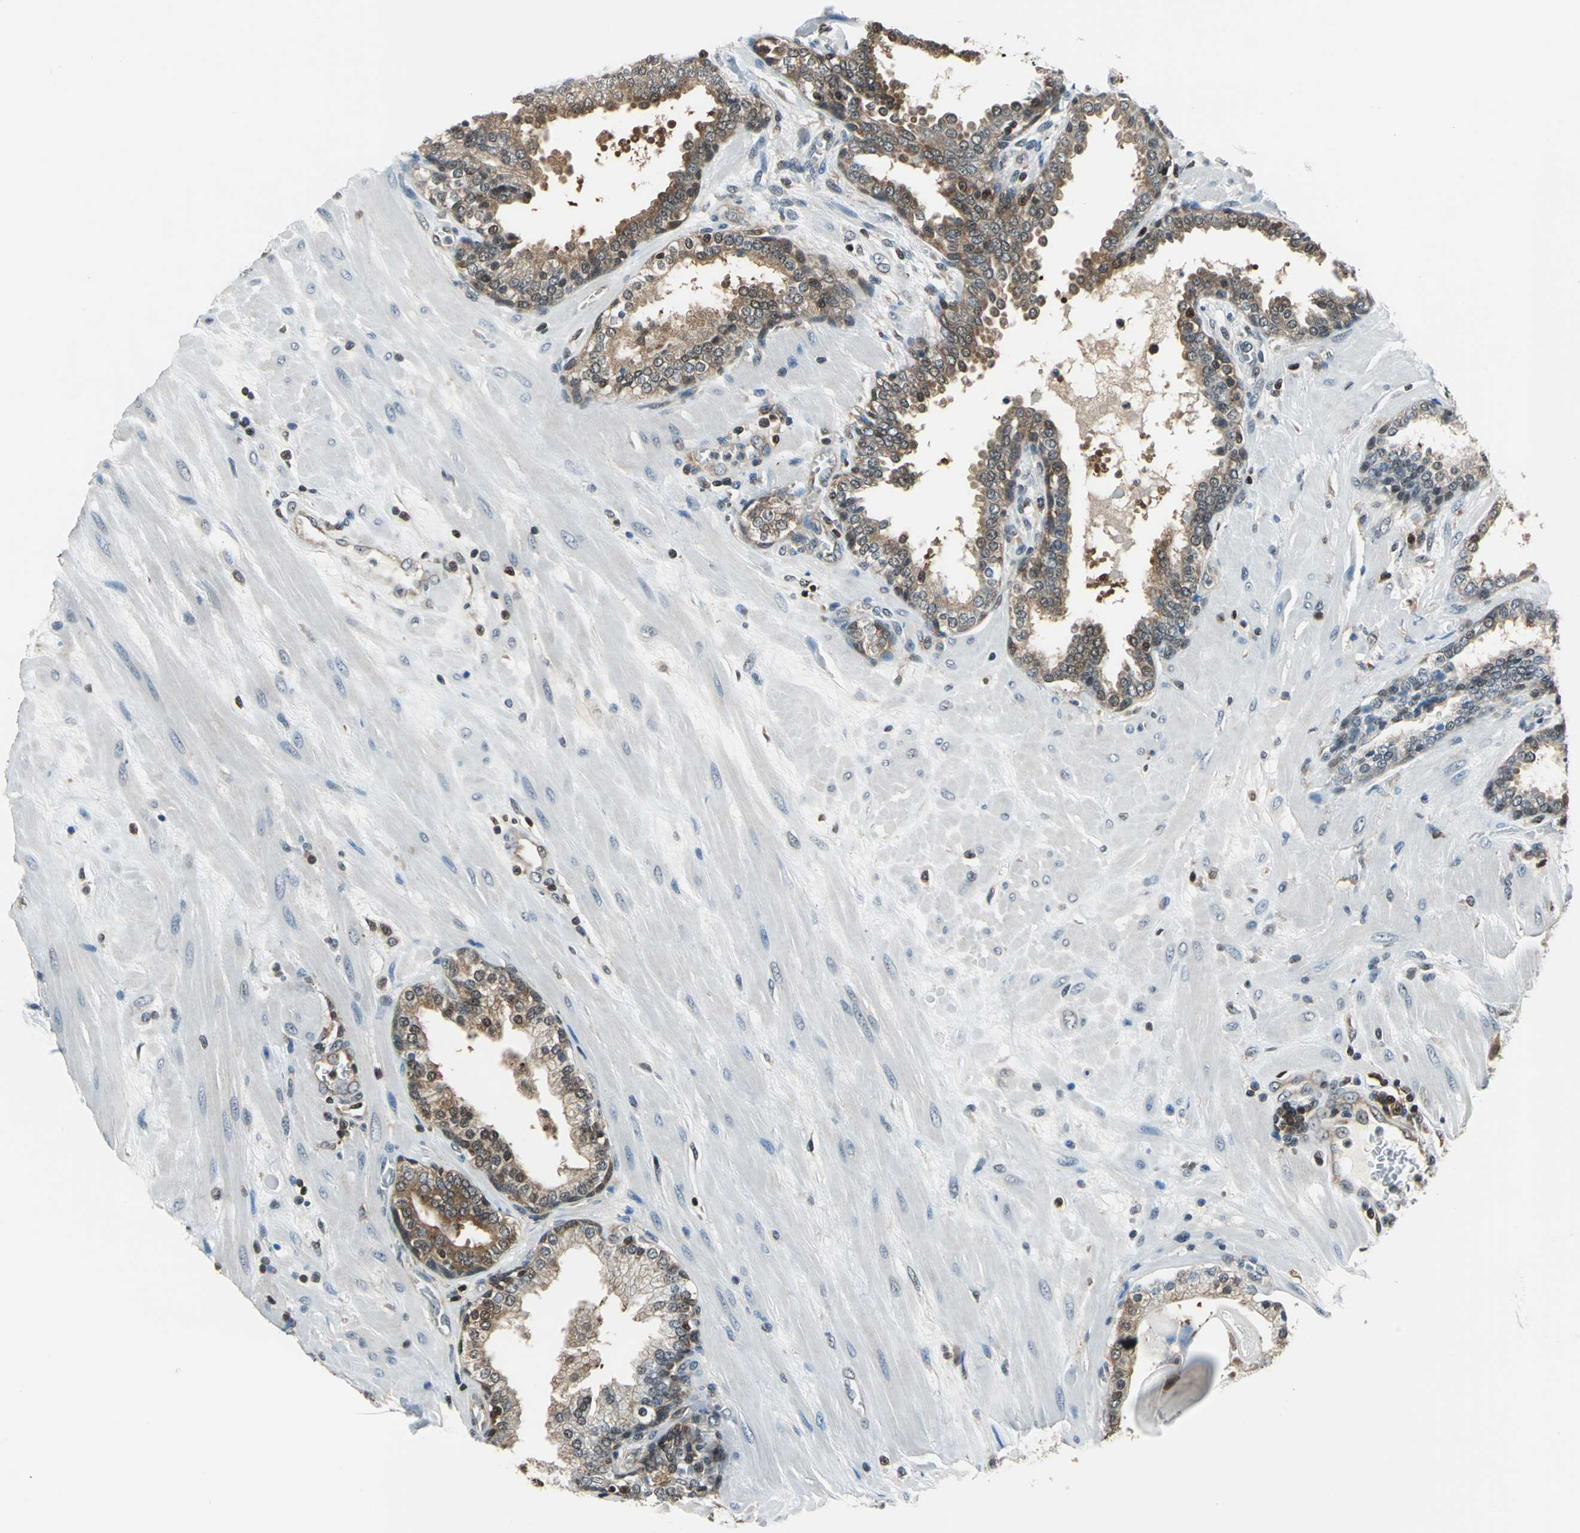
{"staining": {"intensity": "moderate", "quantity": ">75%", "location": "cytoplasmic/membranous"}, "tissue": "prostate", "cell_type": "Glandular cells", "image_type": "normal", "snomed": [{"axis": "morphology", "description": "Normal tissue, NOS"}, {"axis": "topography", "description": "Prostate"}], "caption": "The histopathology image shows staining of unremarkable prostate, revealing moderate cytoplasmic/membranous protein expression (brown color) within glandular cells.", "gene": "PSME1", "patient": {"sex": "male", "age": 51}}